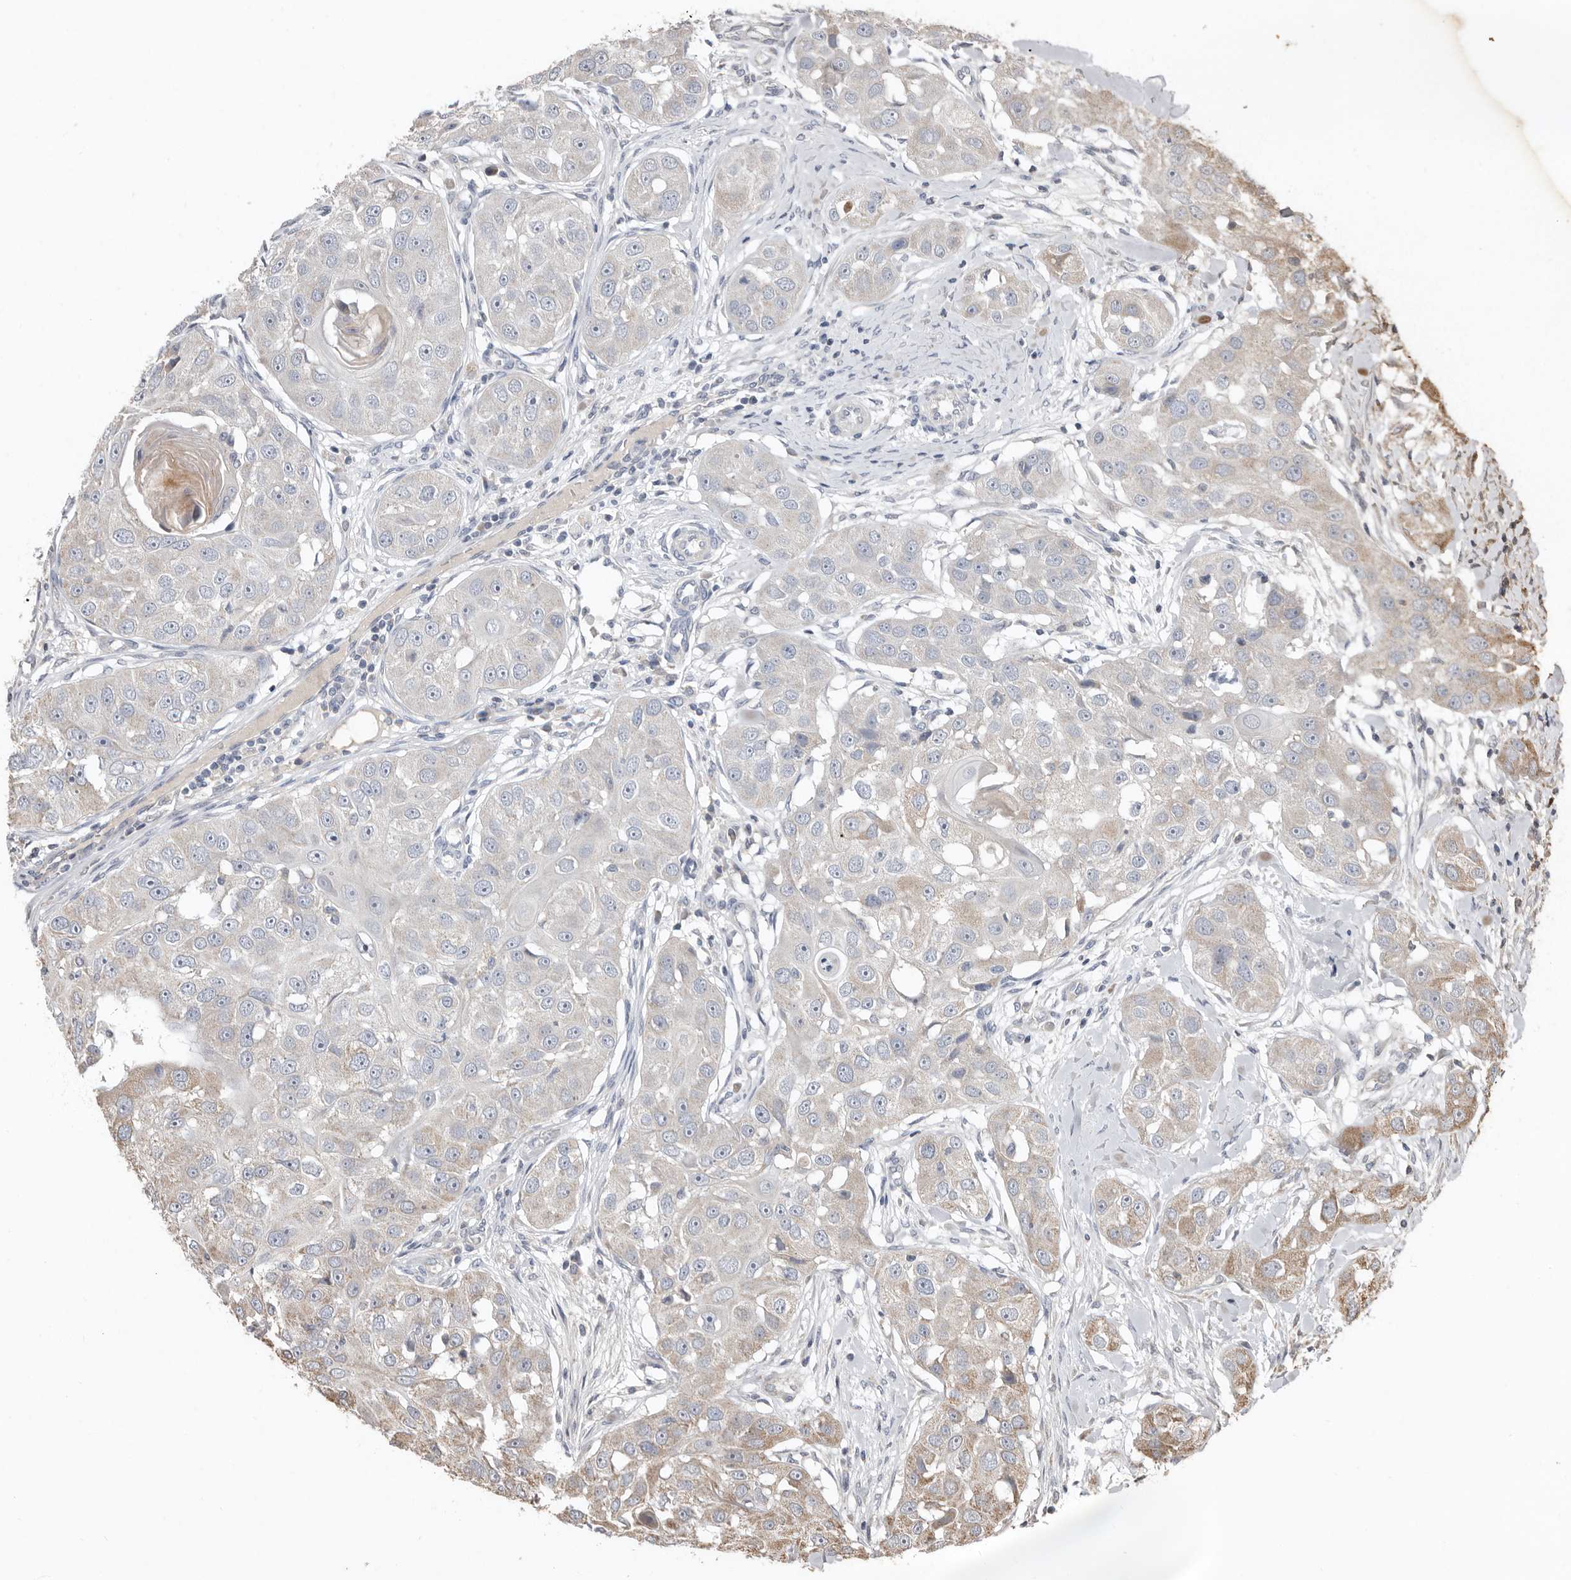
{"staining": {"intensity": "weak", "quantity": "25%-75%", "location": "cytoplasmic/membranous"}, "tissue": "head and neck cancer", "cell_type": "Tumor cells", "image_type": "cancer", "snomed": [{"axis": "morphology", "description": "Normal tissue, NOS"}, {"axis": "morphology", "description": "Squamous cell carcinoma, NOS"}, {"axis": "topography", "description": "Skeletal muscle"}, {"axis": "topography", "description": "Head-Neck"}], "caption": "Head and neck squamous cell carcinoma stained with a brown dye shows weak cytoplasmic/membranous positive expression in about 25%-75% of tumor cells.", "gene": "KIF26B", "patient": {"sex": "male", "age": 51}}